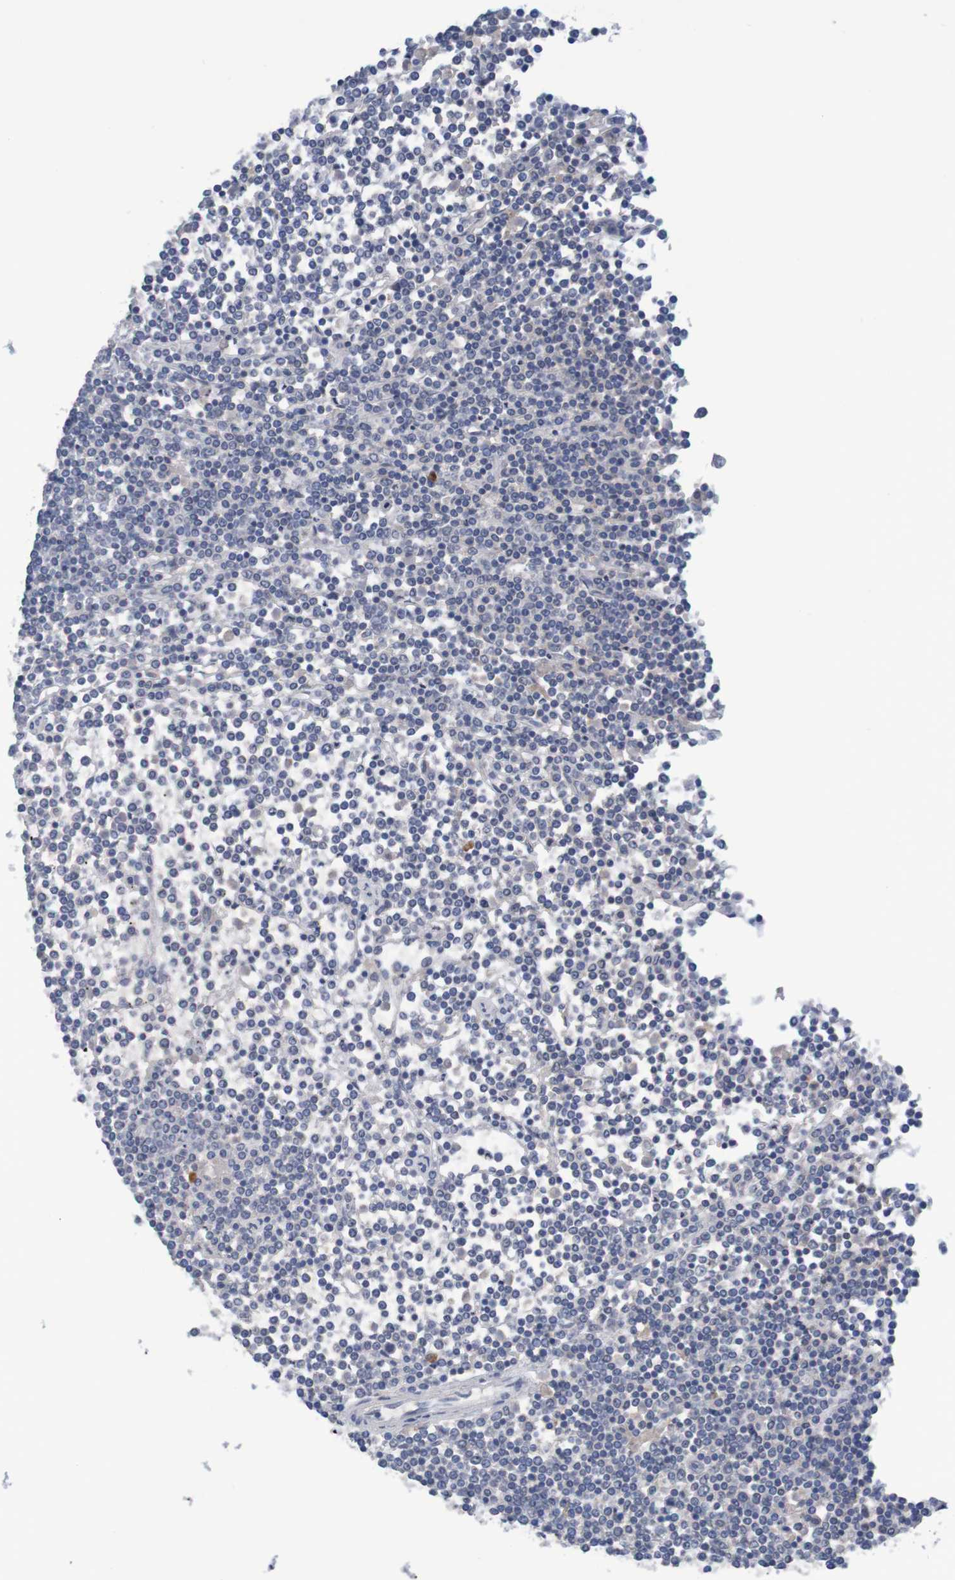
{"staining": {"intensity": "weak", "quantity": "<25%", "location": "cytoplasmic/membranous"}, "tissue": "lymphoma", "cell_type": "Tumor cells", "image_type": "cancer", "snomed": [{"axis": "morphology", "description": "Malignant lymphoma, non-Hodgkin's type, Low grade"}, {"axis": "topography", "description": "Spleen"}], "caption": "Immunohistochemistry histopathology image of neoplastic tissue: lymphoma stained with DAB (3,3'-diaminobenzidine) demonstrates no significant protein expression in tumor cells. (DAB (3,3'-diaminobenzidine) immunohistochemistry visualized using brightfield microscopy, high magnification).", "gene": "LTA", "patient": {"sex": "female", "age": 19}}